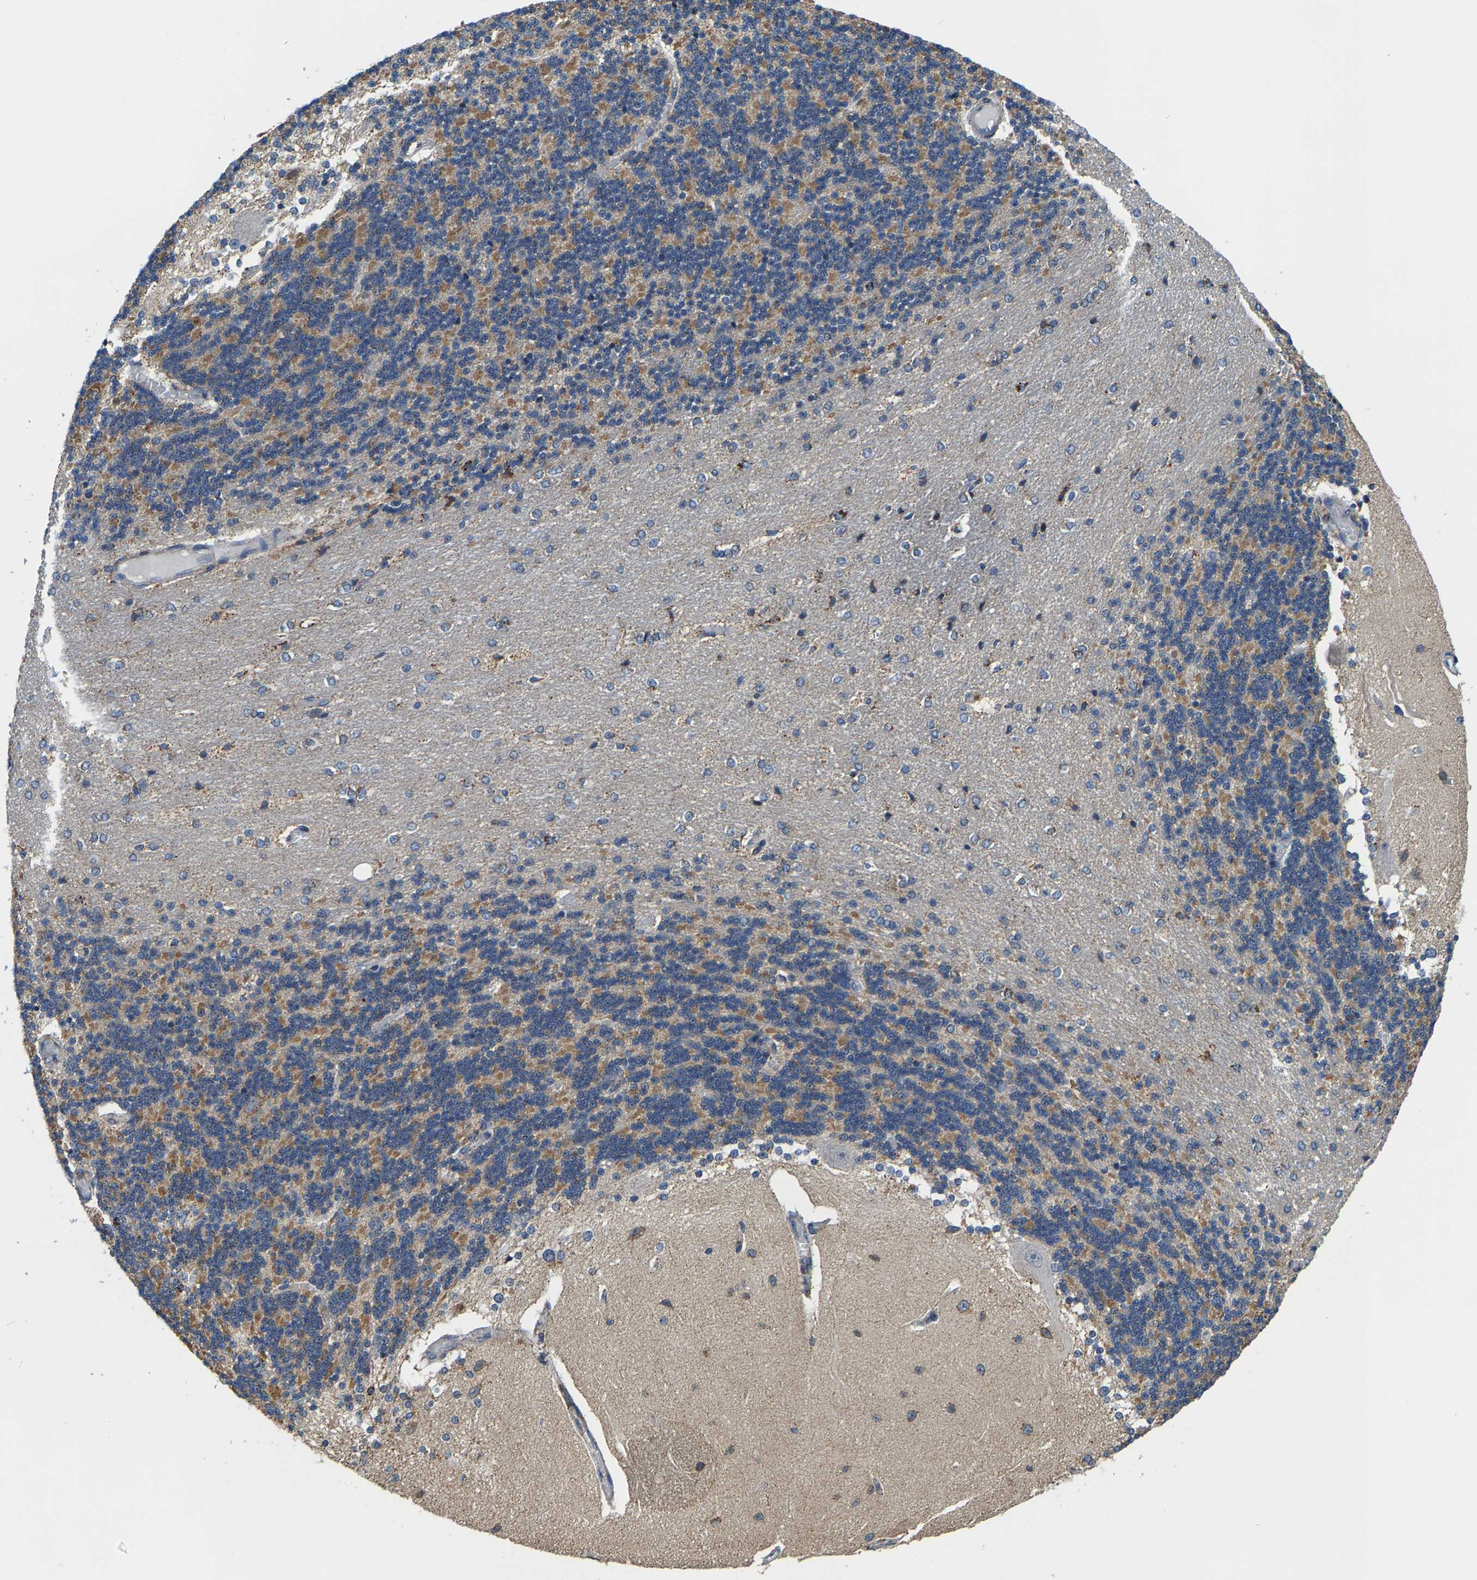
{"staining": {"intensity": "moderate", "quantity": "25%-75%", "location": "cytoplasmic/membranous"}, "tissue": "cerebellum", "cell_type": "Cells in granular layer", "image_type": "normal", "snomed": [{"axis": "morphology", "description": "Normal tissue, NOS"}, {"axis": "topography", "description": "Cerebellum"}], "caption": "Cerebellum stained for a protein (brown) displays moderate cytoplasmic/membranous positive expression in approximately 25%-75% of cells in granular layer.", "gene": "SHMT2", "patient": {"sex": "female", "age": 54}}